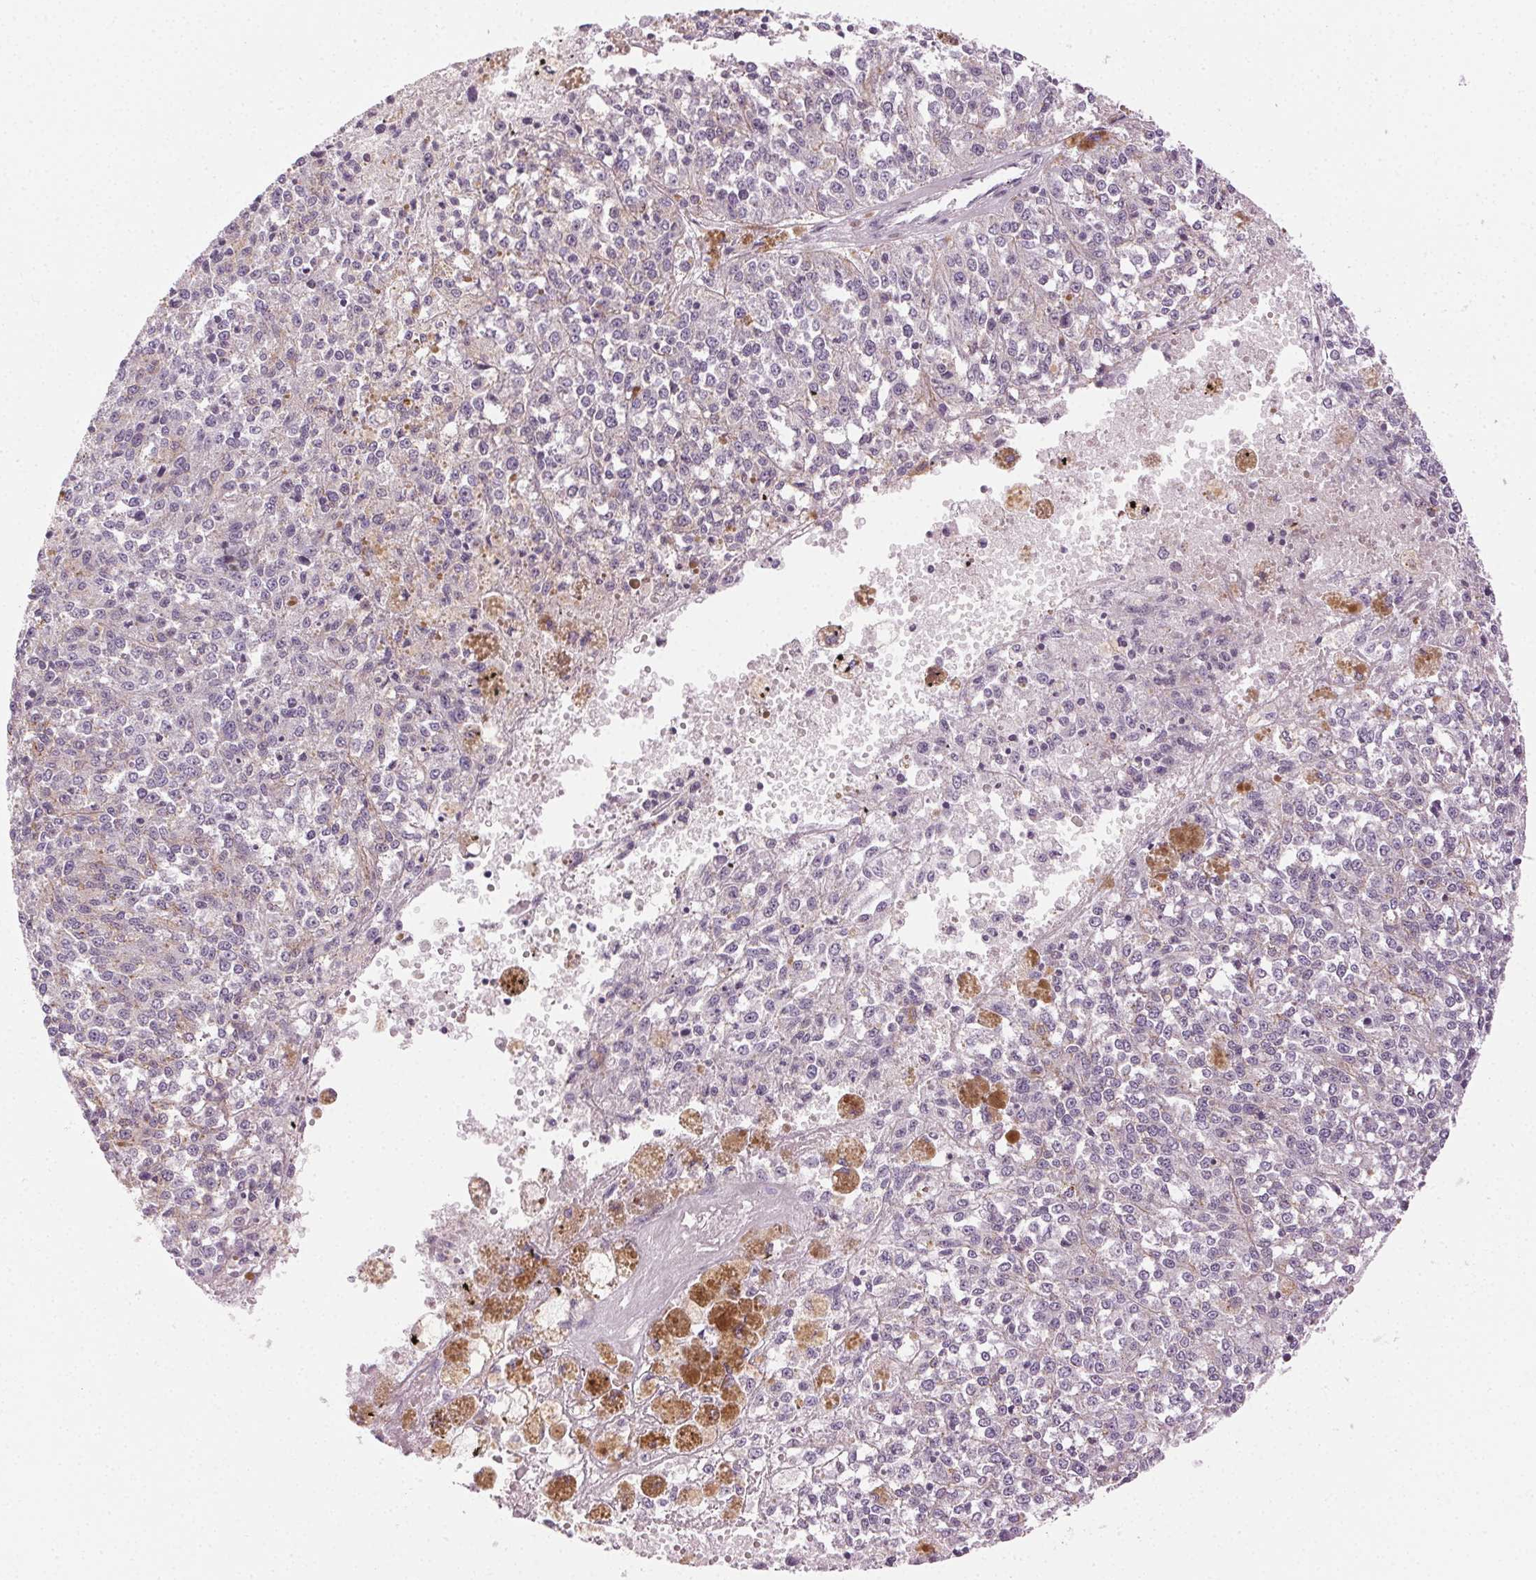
{"staining": {"intensity": "negative", "quantity": "none", "location": "none"}, "tissue": "melanoma", "cell_type": "Tumor cells", "image_type": "cancer", "snomed": [{"axis": "morphology", "description": "Malignant melanoma, Metastatic site"}, {"axis": "topography", "description": "Lymph node"}], "caption": "Immunohistochemical staining of malignant melanoma (metastatic site) displays no significant staining in tumor cells.", "gene": "AIF1L", "patient": {"sex": "female", "age": 64}}